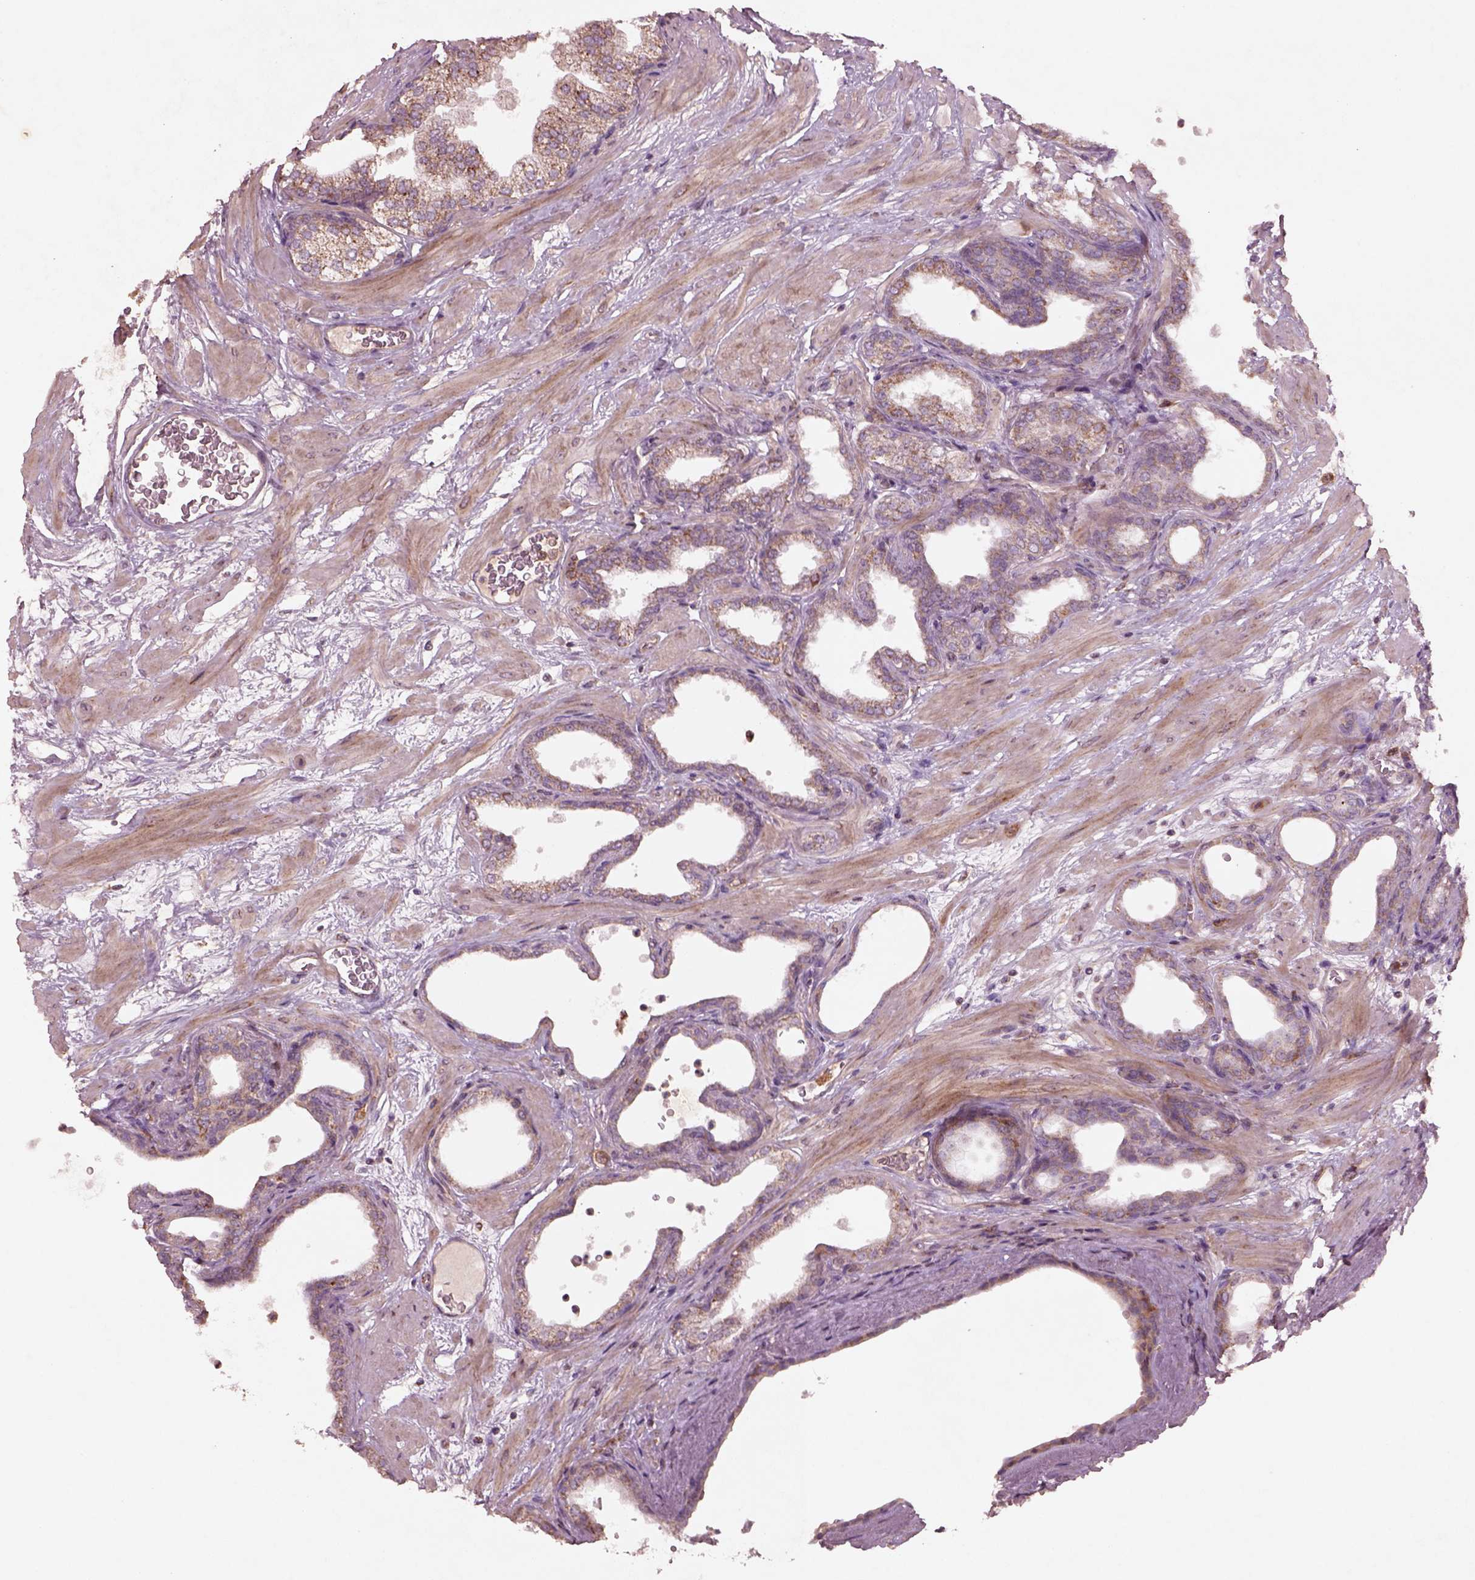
{"staining": {"intensity": "weak", "quantity": ">75%", "location": "cytoplasmic/membranous"}, "tissue": "prostate", "cell_type": "Glandular cells", "image_type": "normal", "snomed": [{"axis": "morphology", "description": "Normal tissue, NOS"}, {"axis": "topography", "description": "Prostate"}], "caption": "Immunohistochemical staining of unremarkable prostate demonstrates low levels of weak cytoplasmic/membranous expression in approximately >75% of glandular cells.", "gene": "SLC25A31", "patient": {"sex": "male", "age": 37}}